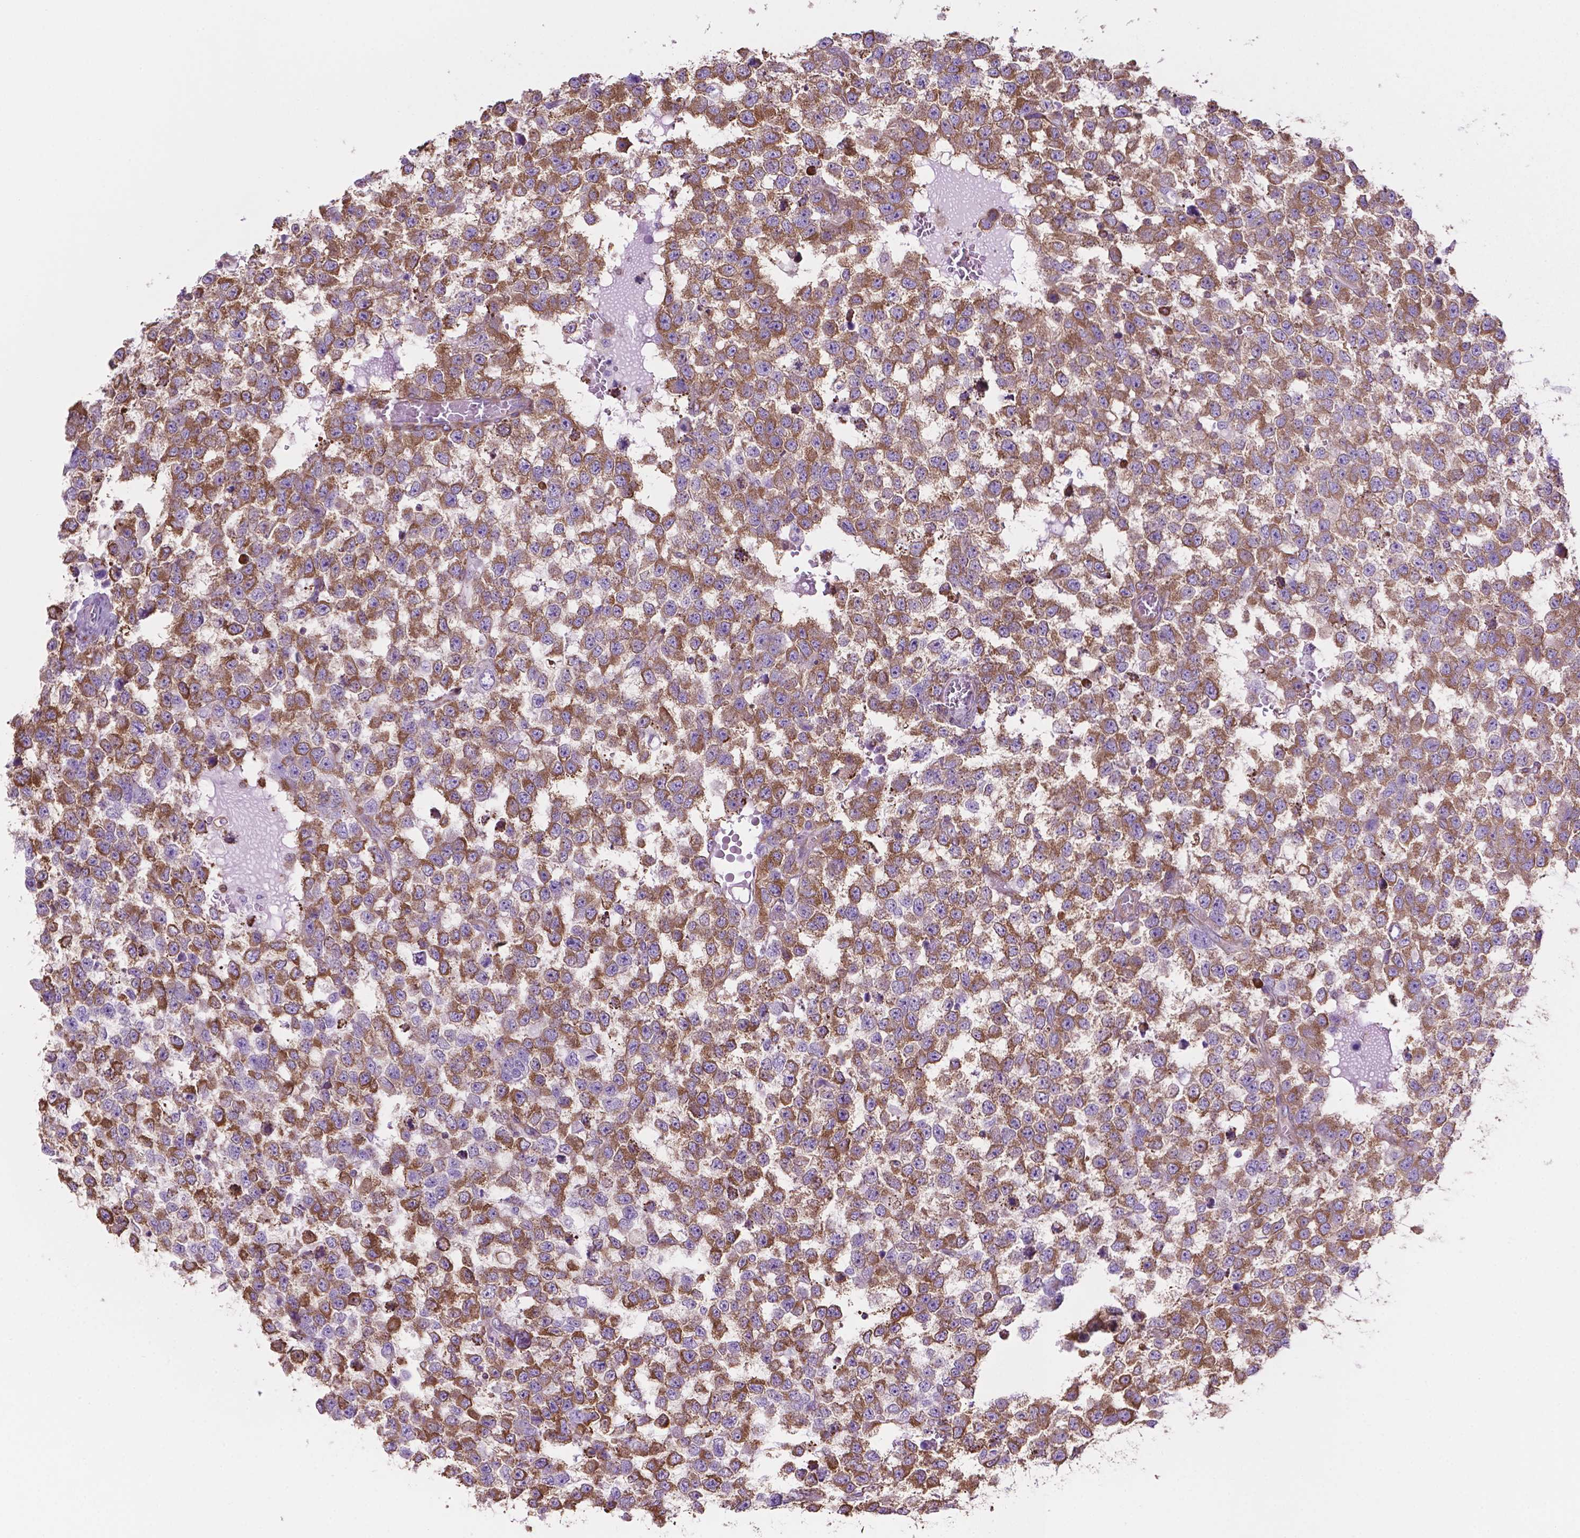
{"staining": {"intensity": "moderate", "quantity": "25%-75%", "location": "cytoplasmic/membranous"}, "tissue": "testis cancer", "cell_type": "Tumor cells", "image_type": "cancer", "snomed": [{"axis": "morphology", "description": "Normal tissue, NOS"}, {"axis": "morphology", "description": "Seminoma, NOS"}, {"axis": "topography", "description": "Testis"}, {"axis": "topography", "description": "Epididymis"}], "caption": "Tumor cells demonstrate medium levels of moderate cytoplasmic/membranous expression in approximately 25%-75% of cells in testis cancer (seminoma).", "gene": "RPL29", "patient": {"sex": "male", "age": 34}}